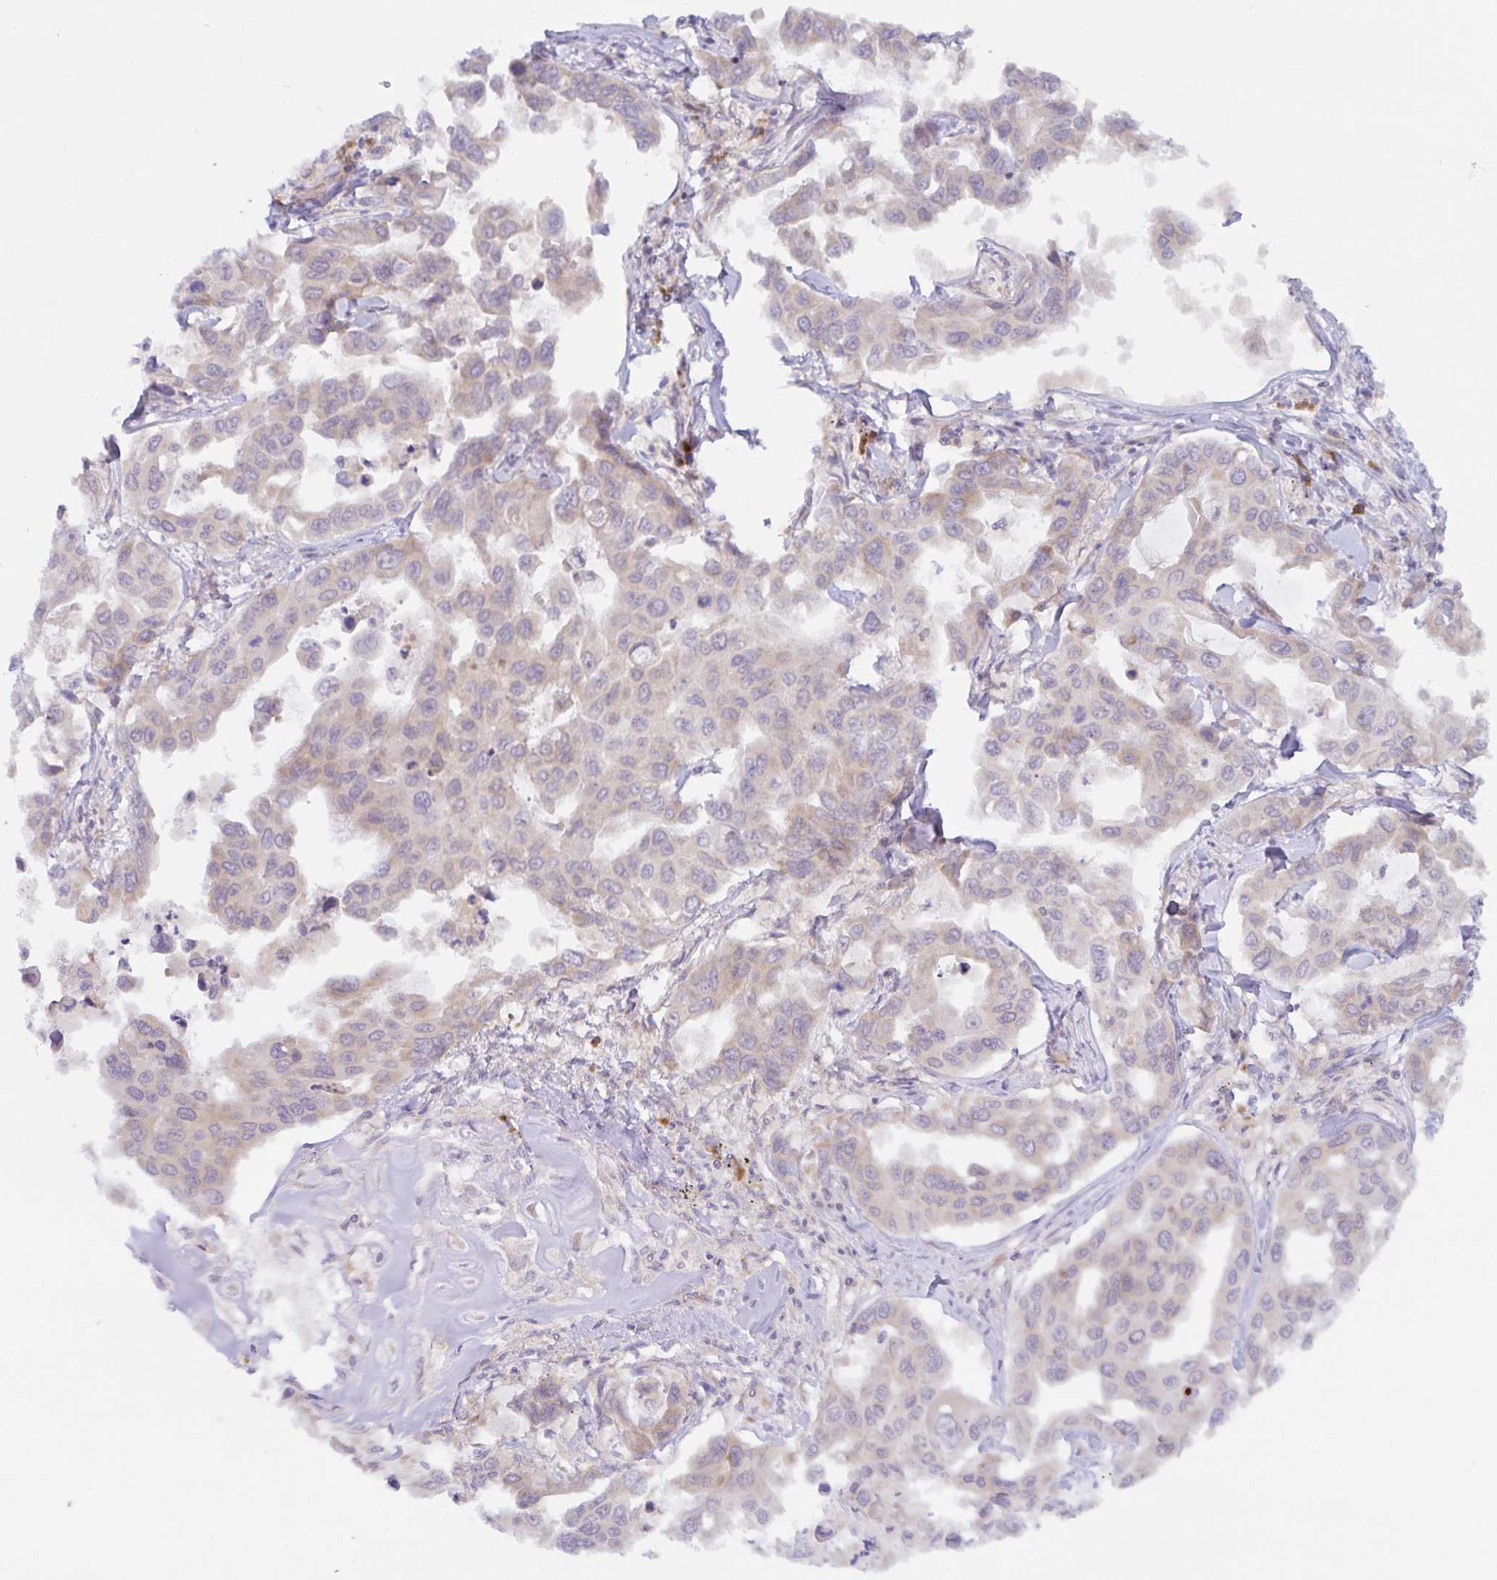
{"staining": {"intensity": "weak", "quantity": "<25%", "location": "cytoplasmic/membranous"}, "tissue": "lung cancer", "cell_type": "Tumor cells", "image_type": "cancer", "snomed": [{"axis": "morphology", "description": "Adenocarcinoma, NOS"}, {"axis": "topography", "description": "Lung"}], "caption": "An image of lung cancer (adenocarcinoma) stained for a protein exhibits no brown staining in tumor cells.", "gene": "DERL2", "patient": {"sex": "male", "age": 64}}